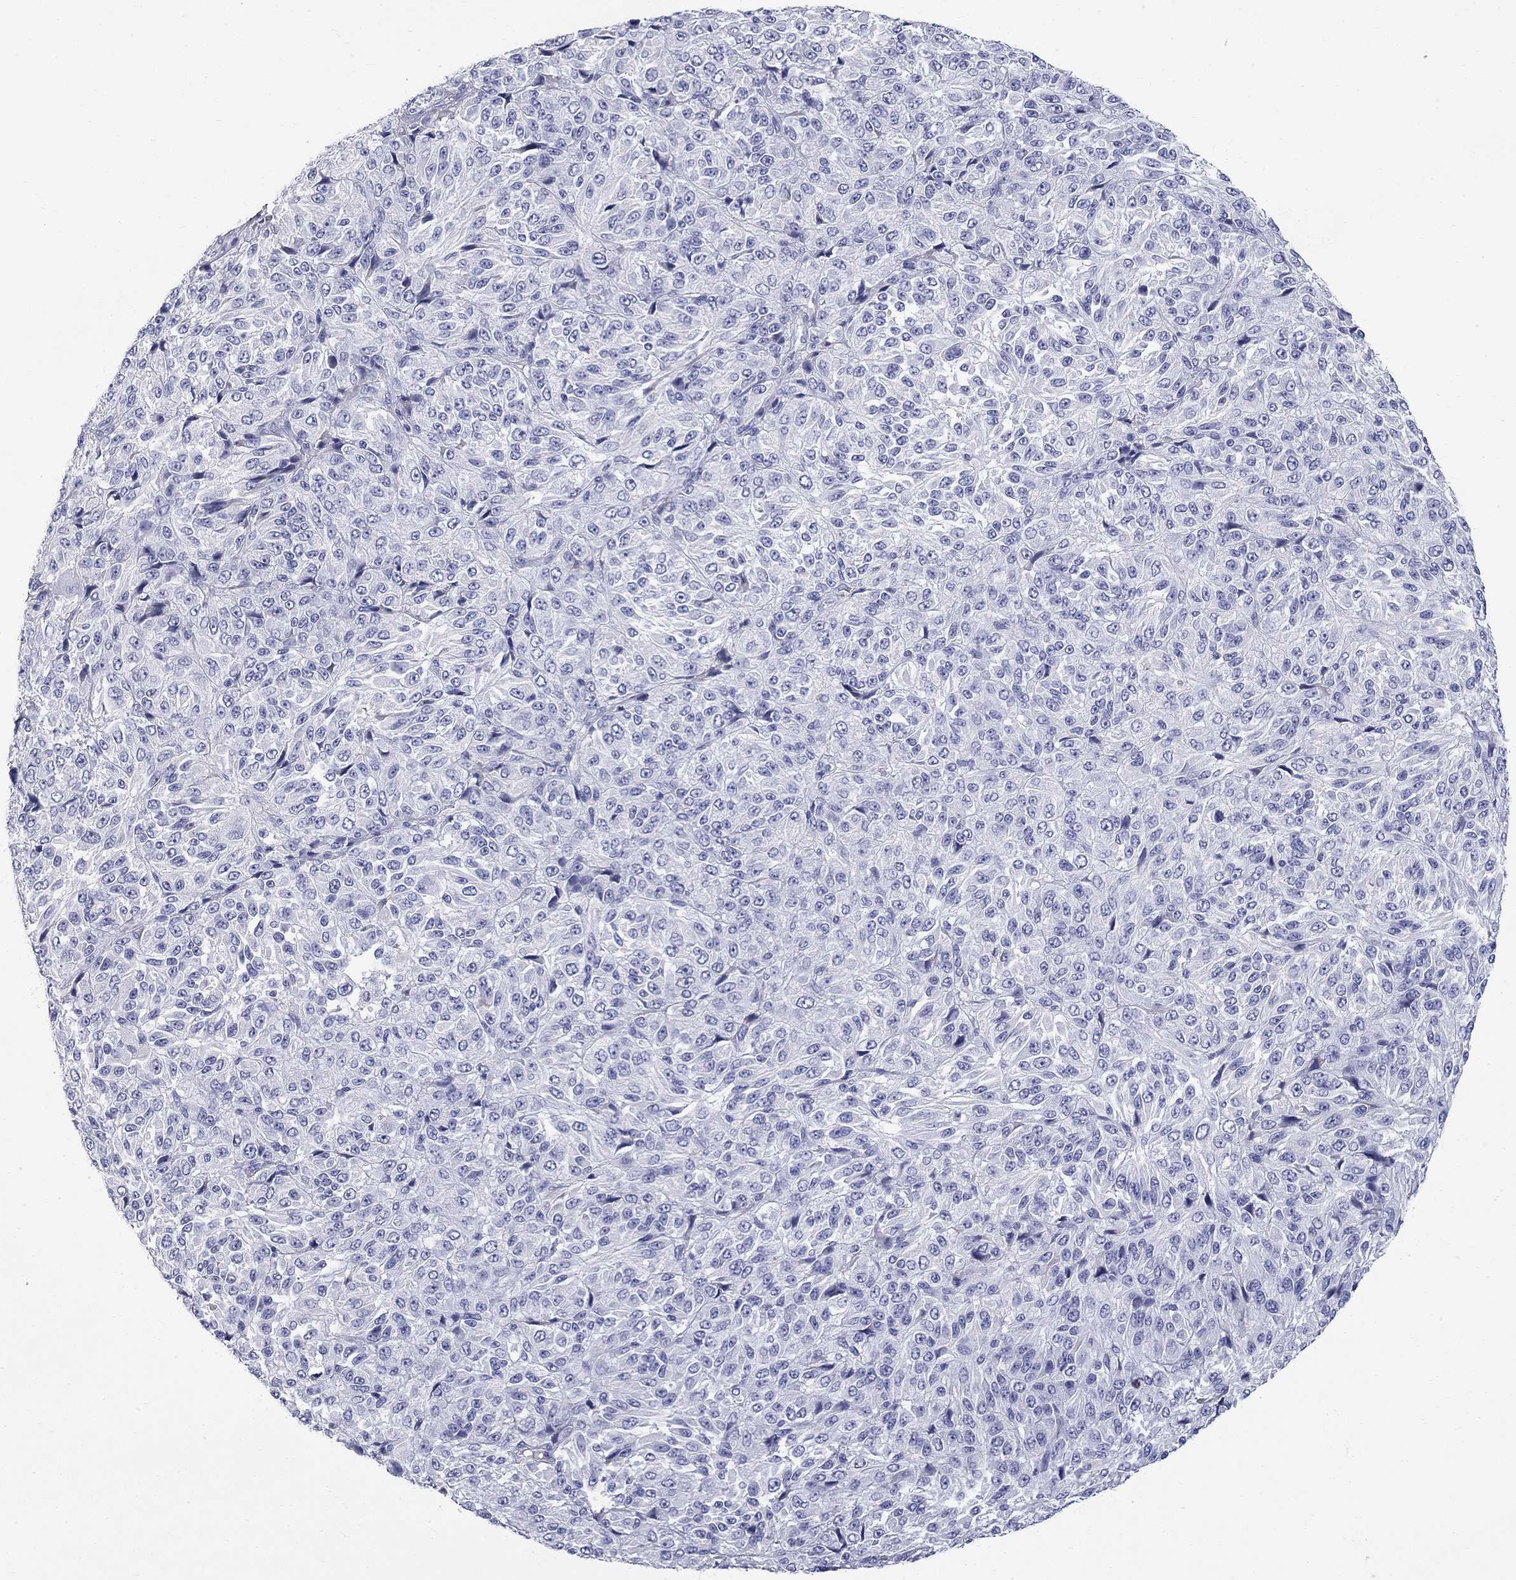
{"staining": {"intensity": "negative", "quantity": "none", "location": "none"}, "tissue": "melanoma", "cell_type": "Tumor cells", "image_type": "cancer", "snomed": [{"axis": "morphology", "description": "Malignant melanoma, Metastatic site"}, {"axis": "topography", "description": "Brain"}], "caption": "A histopathology image of human melanoma is negative for staining in tumor cells. (Immunohistochemistry (ihc), brightfield microscopy, high magnification).", "gene": "PHOX2B", "patient": {"sex": "female", "age": 56}}